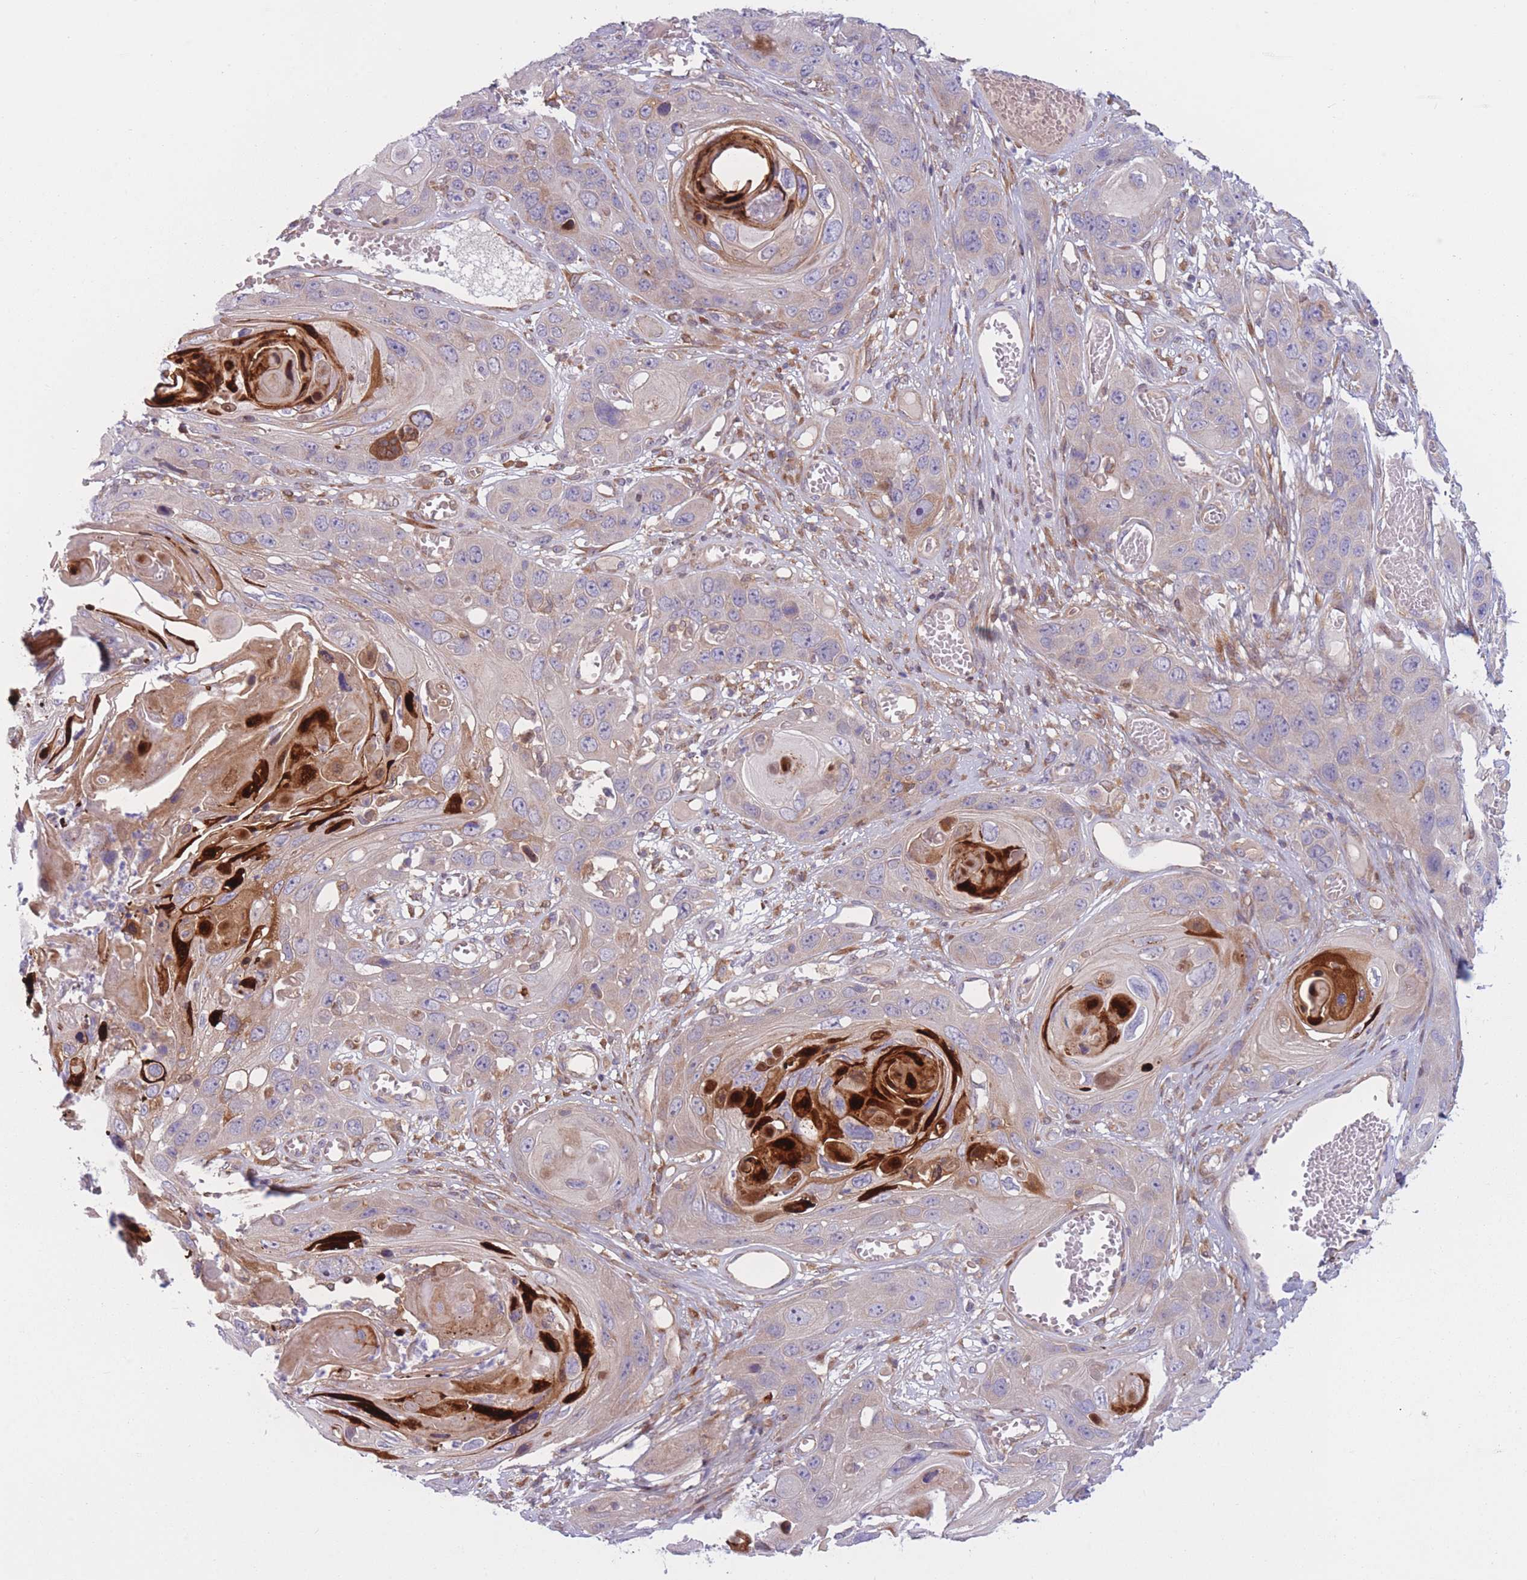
{"staining": {"intensity": "moderate", "quantity": "<25%", "location": "cytoplasmic/membranous"}, "tissue": "skin cancer", "cell_type": "Tumor cells", "image_type": "cancer", "snomed": [{"axis": "morphology", "description": "Squamous cell carcinoma, NOS"}, {"axis": "topography", "description": "Skin"}], "caption": "IHC (DAB (3,3'-diaminobenzidine)) staining of squamous cell carcinoma (skin) reveals moderate cytoplasmic/membranous protein positivity in about <25% of tumor cells.", "gene": "PDE4A", "patient": {"sex": "male", "age": 55}}